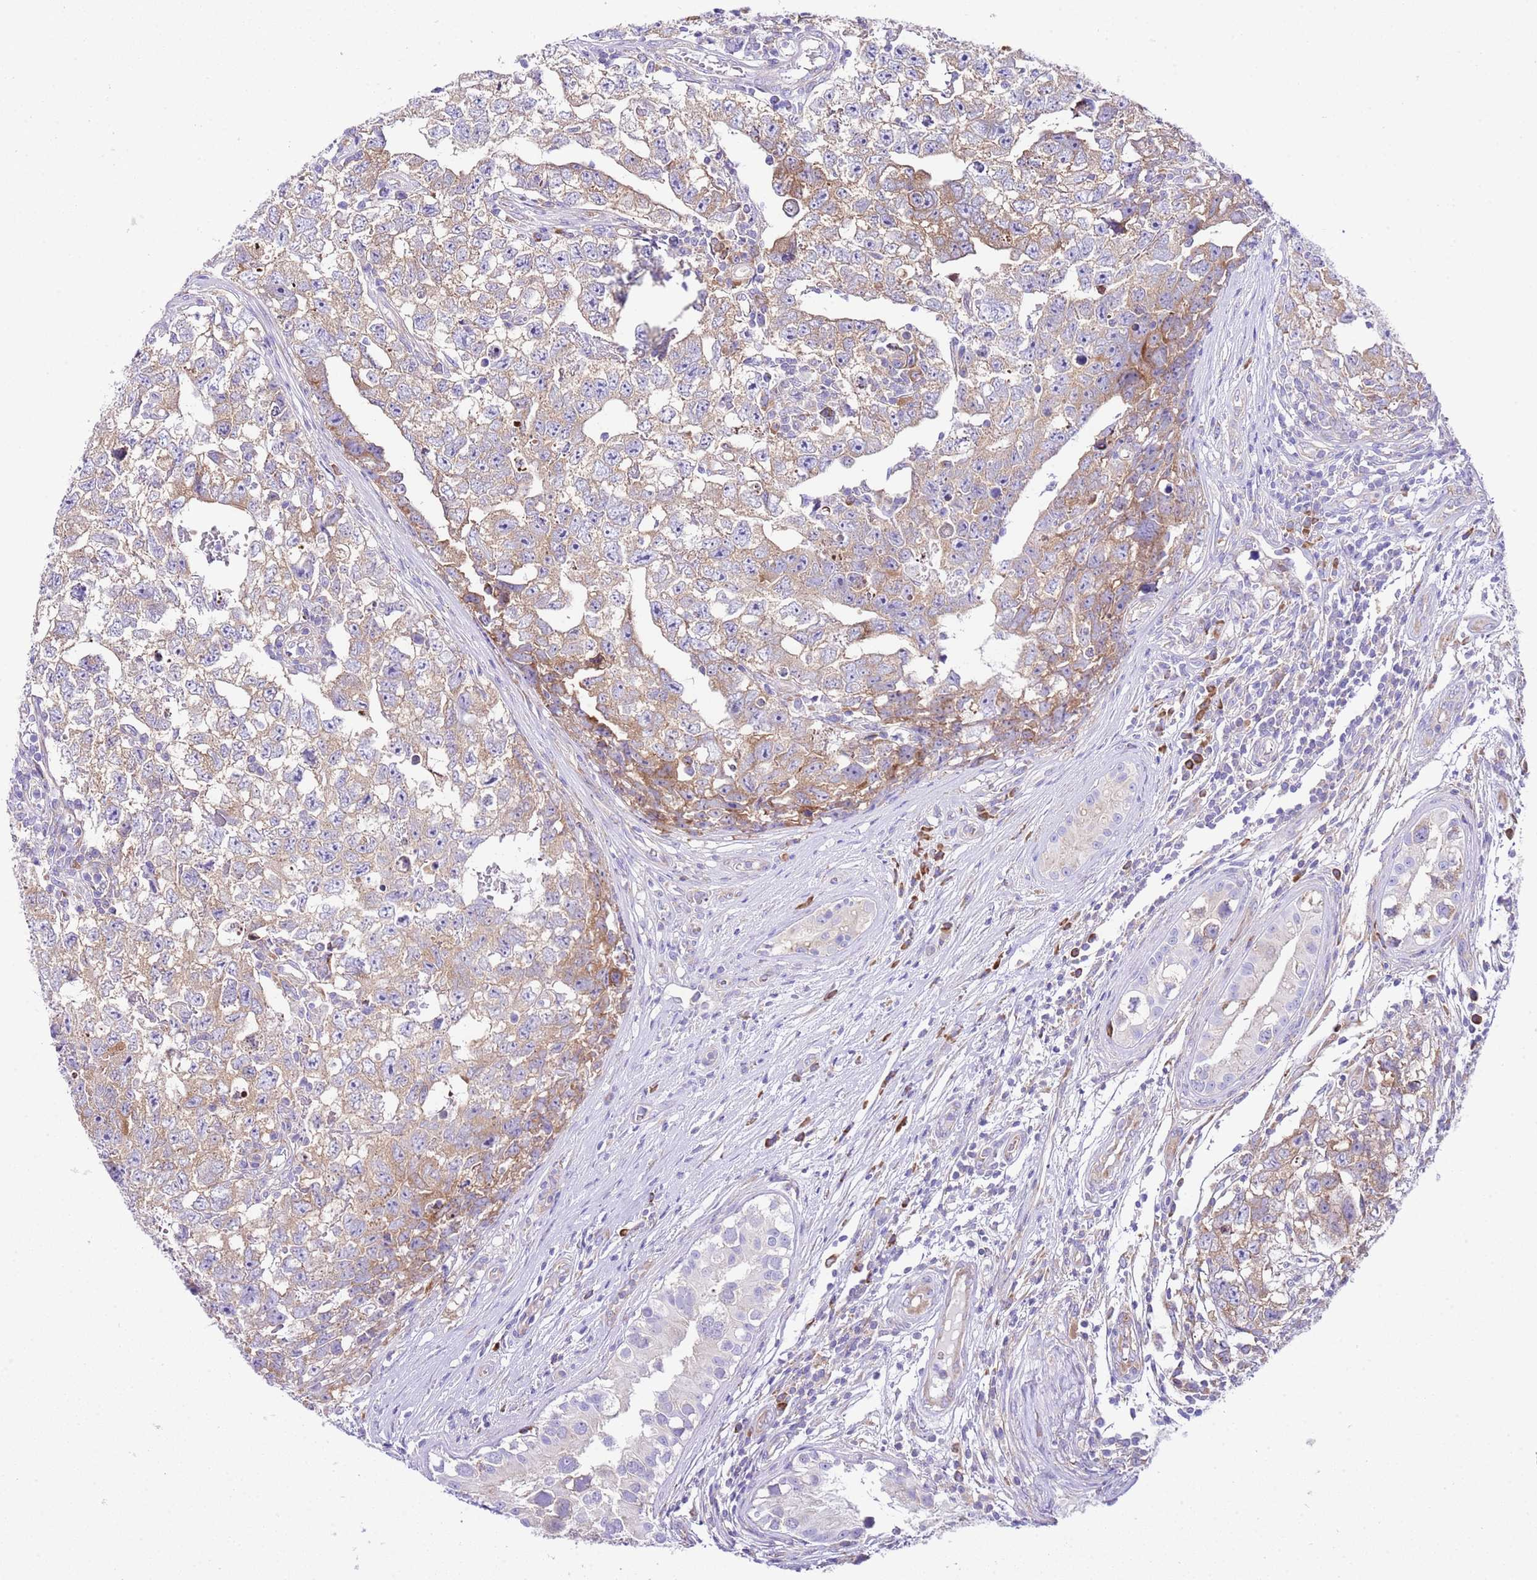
{"staining": {"intensity": "moderate", "quantity": "25%-75%", "location": "cytoplasmic/membranous"}, "tissue": "testis cancer", "cell_type": "Tumor cells", "image_type": "cancer", "snomed": [{"axis": "morphology", "description": "Carcinoma, Embryonal, NOS"}, {"axis": "topography", "description": "Testis"}], "caption": "The immunohistochemical stain shows moderate cytoplasmic/membranous positivity in tumor cells of testis cancer (embryonal carcinoma) tissue.", "gene": "RPS10", "patient": {"sex": "male", "age": 22}}